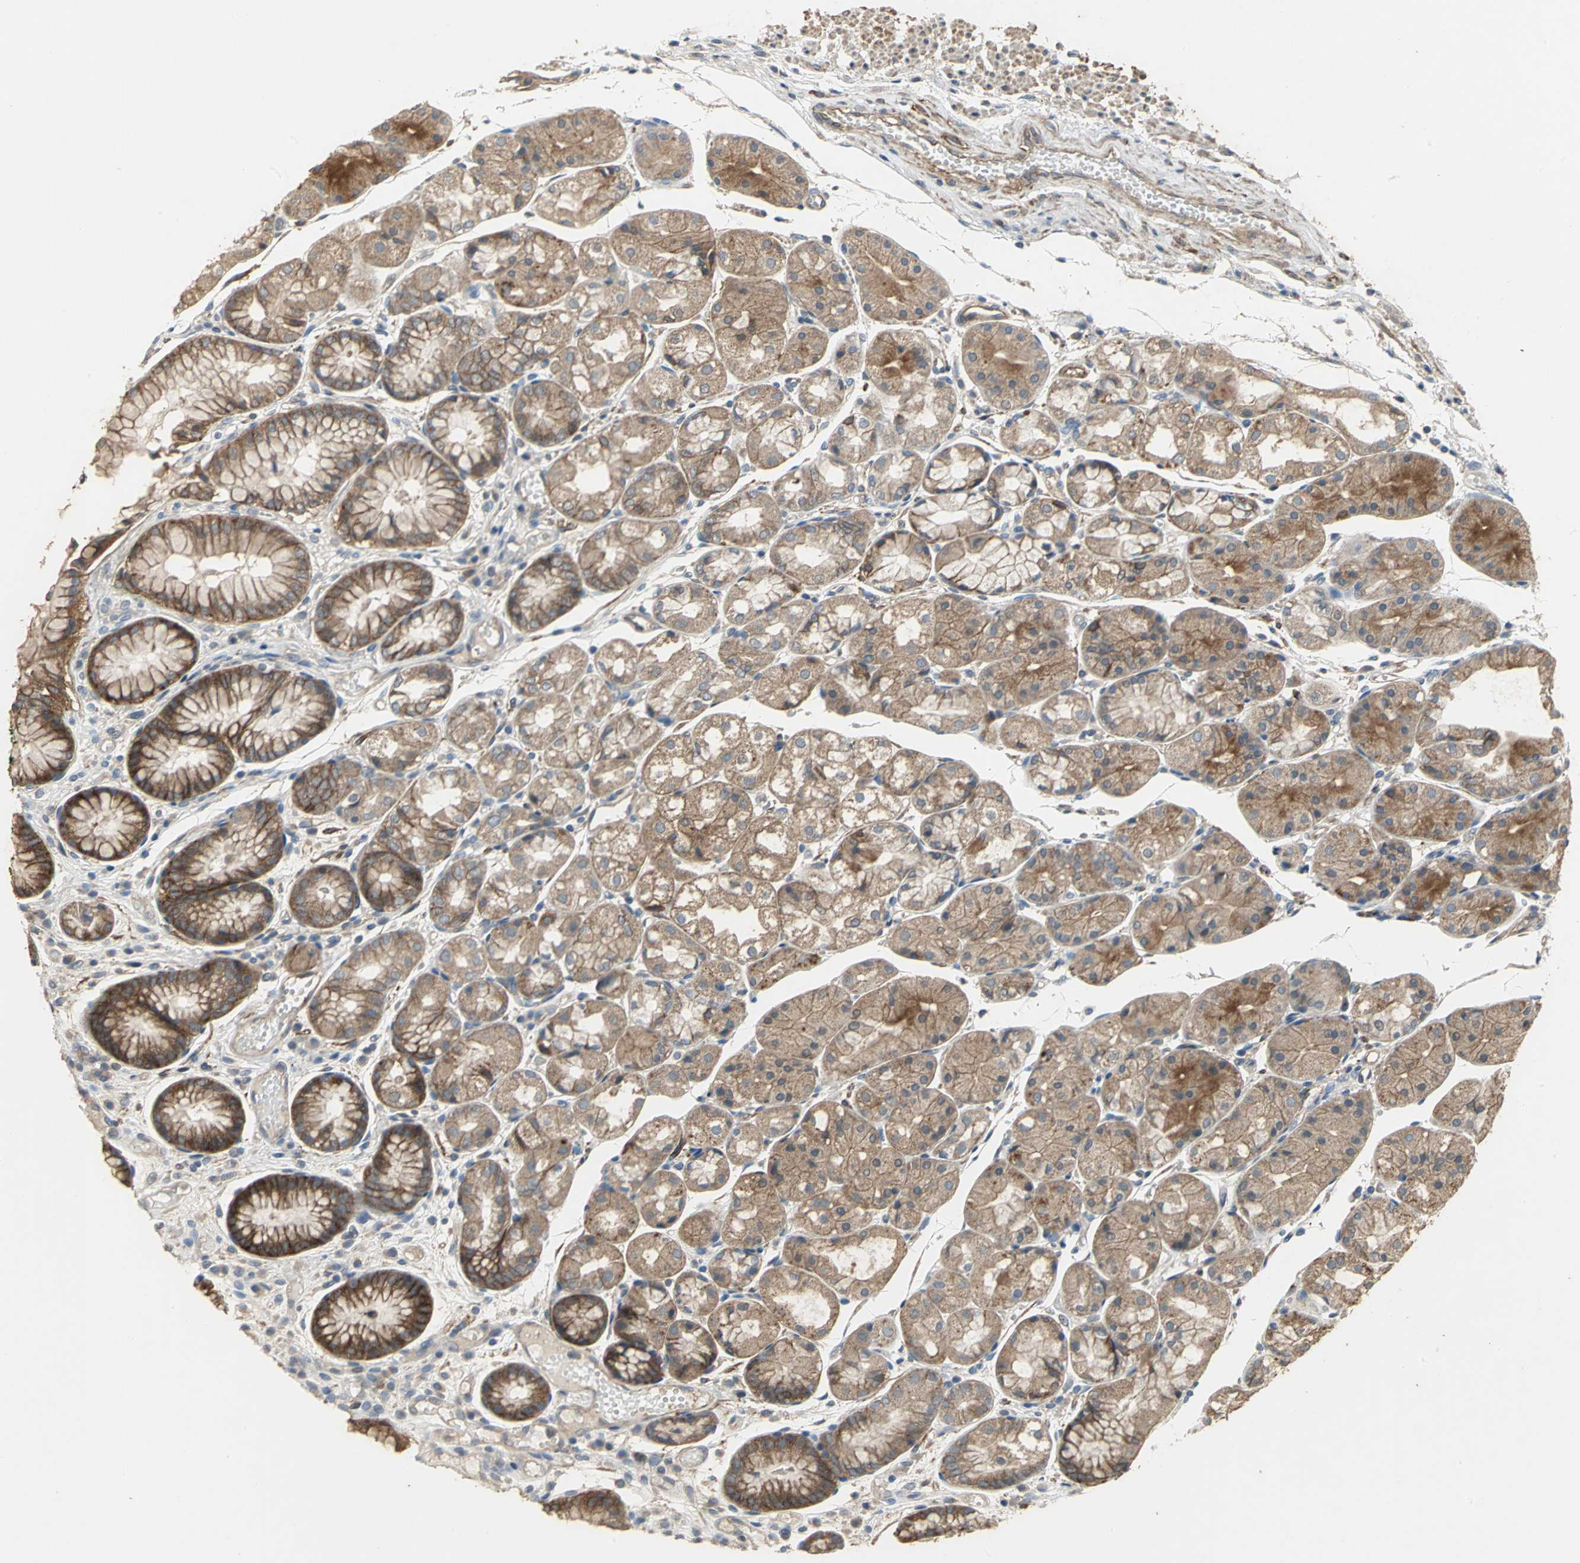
{"staining": {"intensity": "moderate", "quantity": ">75%", "location": "cytoplasmic/membranous"}, "tissue": "stomach", "cell_type": "Glandular cells", "image_type": "normal", "snomed": [{"axis": "morphology", "description": "Normal tissue, NOS"}, {"axis": "topography", "description": "Stomach, upper"}], "caption": "A high-resolution image shows immunohistochemistry staining of normal stomach, which exhibits moderate cytoplasmic/membranous positivity in about >75% of glandular cells.", "gene": "MET", "patient": {"sex": "male", "age": 72}}